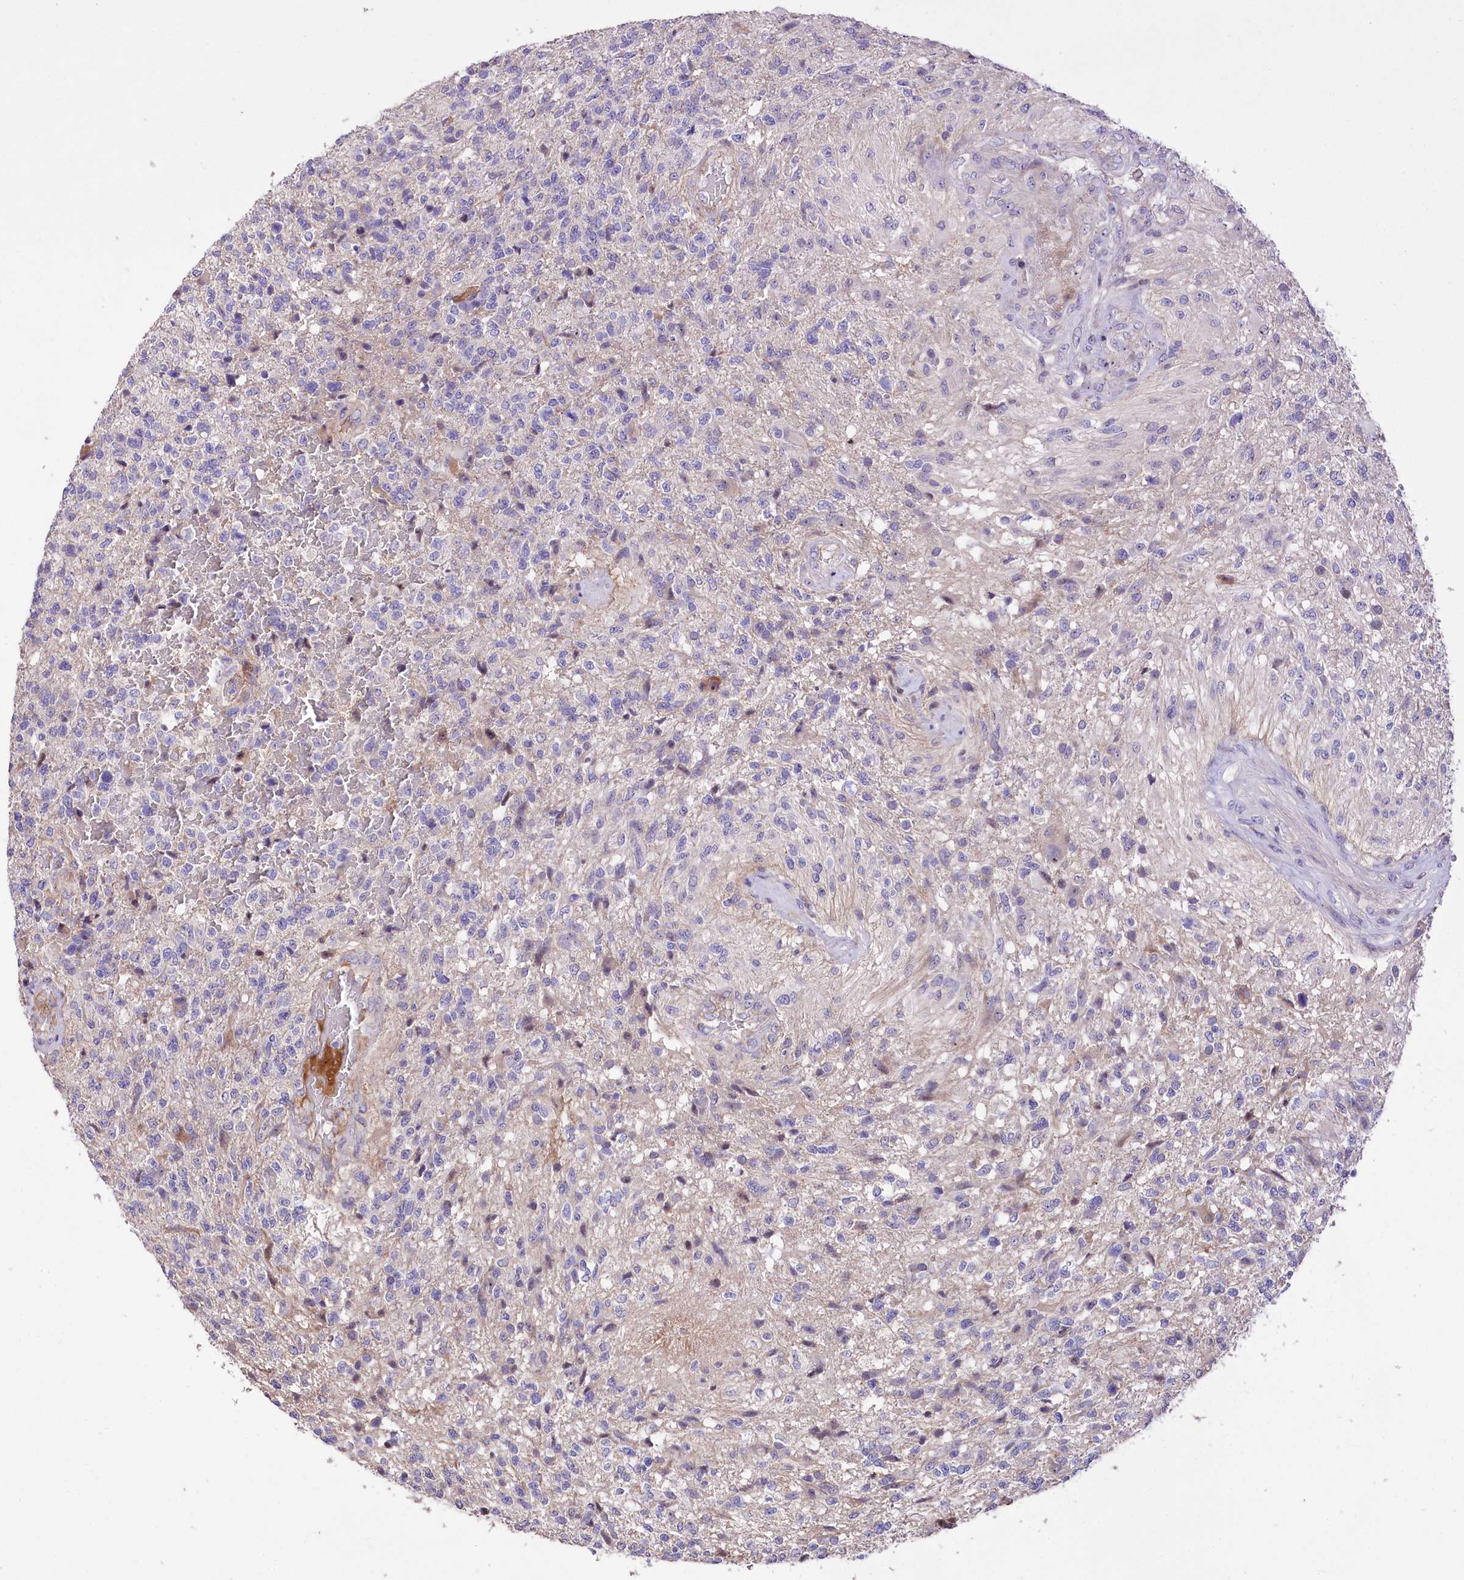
{"staining": {"intensity": "negative", "quantity": "none", "location": "none"}, "tissue": "glioma", "cell_type": "Tumor cells", "image_type": "cancer", "snomed": [{"axis": "morphology", "description": "Glioma, malignant, High grade"}, {"axis": "topography", "description": "Brain"}], "caption": "The photomicrograph reveals no staining of tumor cells in glioma.", "gene": "RPUSD3", "patient": {"sex": "male", "age": 56}}